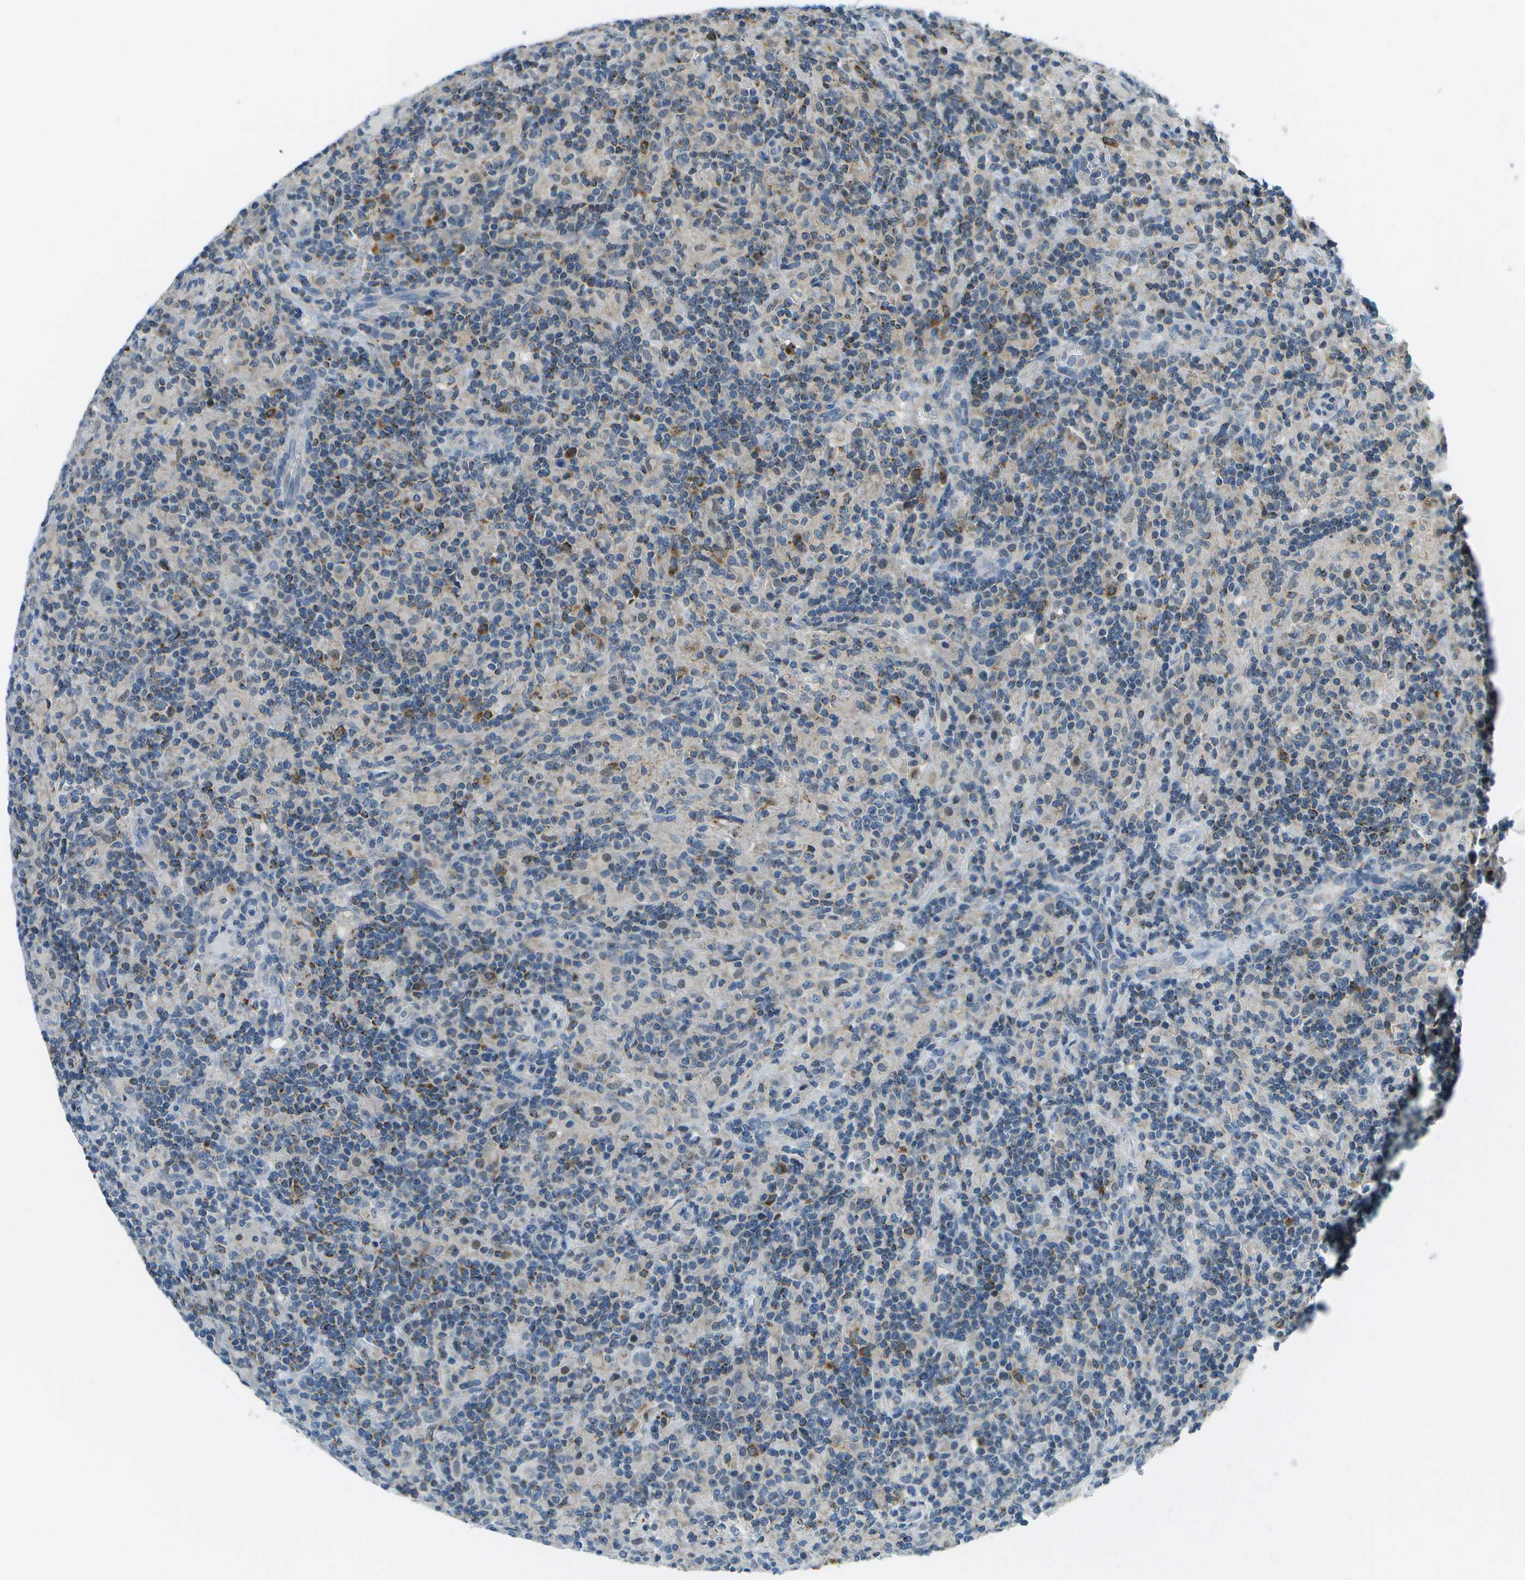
{"staining": {"intensity": "weak", "quantity": "25%-75%", "location": "cytoplasmic/membranous"}, "tissue": "lymphoma", "cell_type": "Tumor cells", "image_type": "cancer", "snomed": [{"axis": "morphology", "description": "Hodgkin's disease, NOS"}, {"axis": "topography", "description": "Lymph node"}], "caption": "This photomicrograph exhibits immunohistochemistry (IHC) staining of human lymphoma, with low weak cytoplasmic/membranous positivity in approximately 25%-75% of tumor cells.", "gene": "PTGIS", "patient": {"sex": "male", "age": 70}}